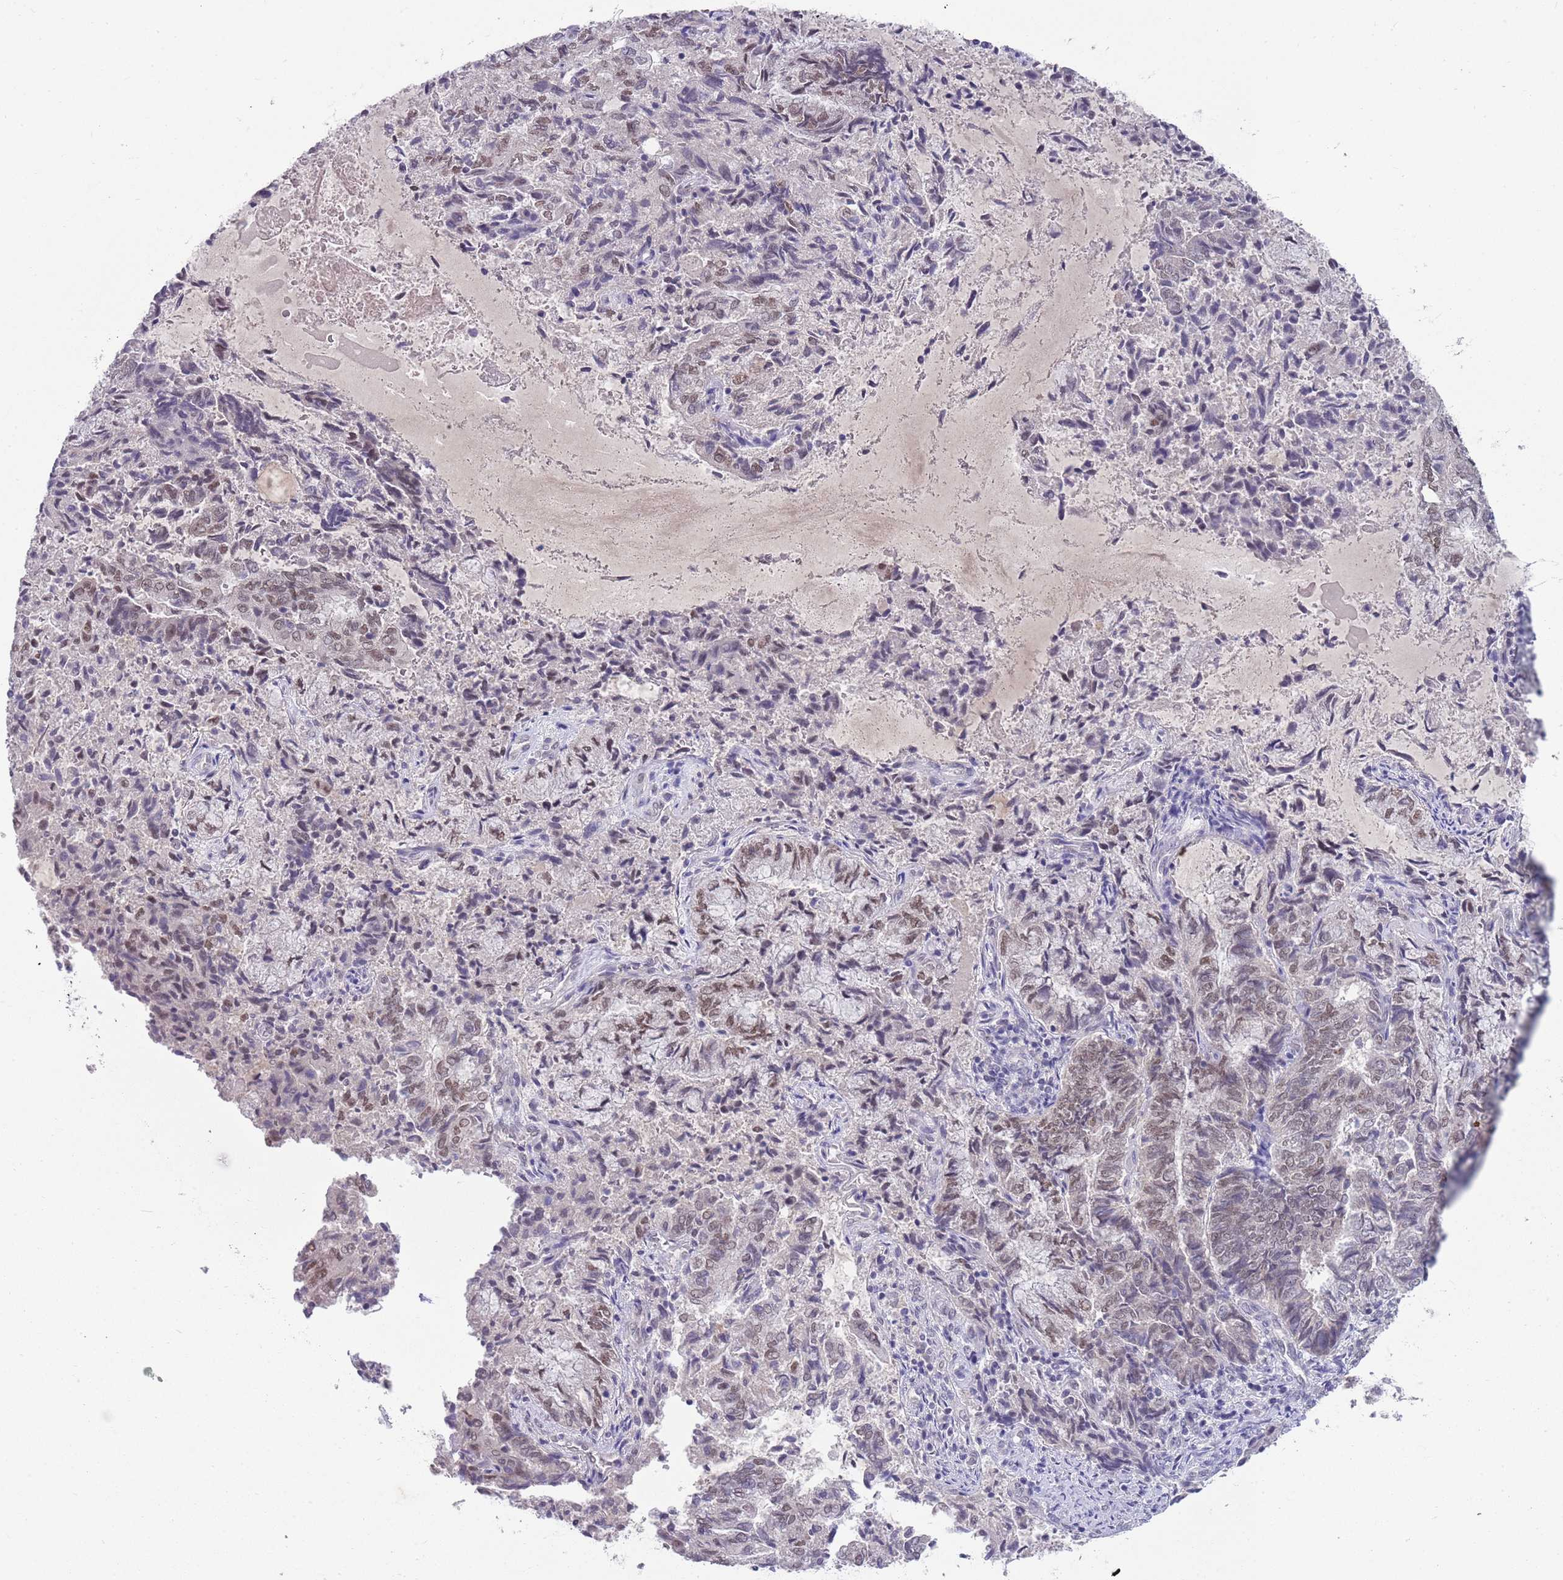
{"staining": {"intensity": "weak", "quantity": "25%-75%", "location": "nuclear"}, "tissue": "endometrial cancer", "cell_type": "Tumor cells", "image_type": "cancer", "snomed": [{"axis": "morphology", "description": "Adenocarcinoma, NOS"}, {"axis": "topography", "description": "Endometrium"}], "caption": "High-power microscopy captured an immunohistochemistry (IHC) image of adenocarcinoma (endometrial), revealing weak nuclear expression in about 25%-75% of tumor cells.", "gene": "SEPHS2", "patient": {"sex": "female", "age": 80}}